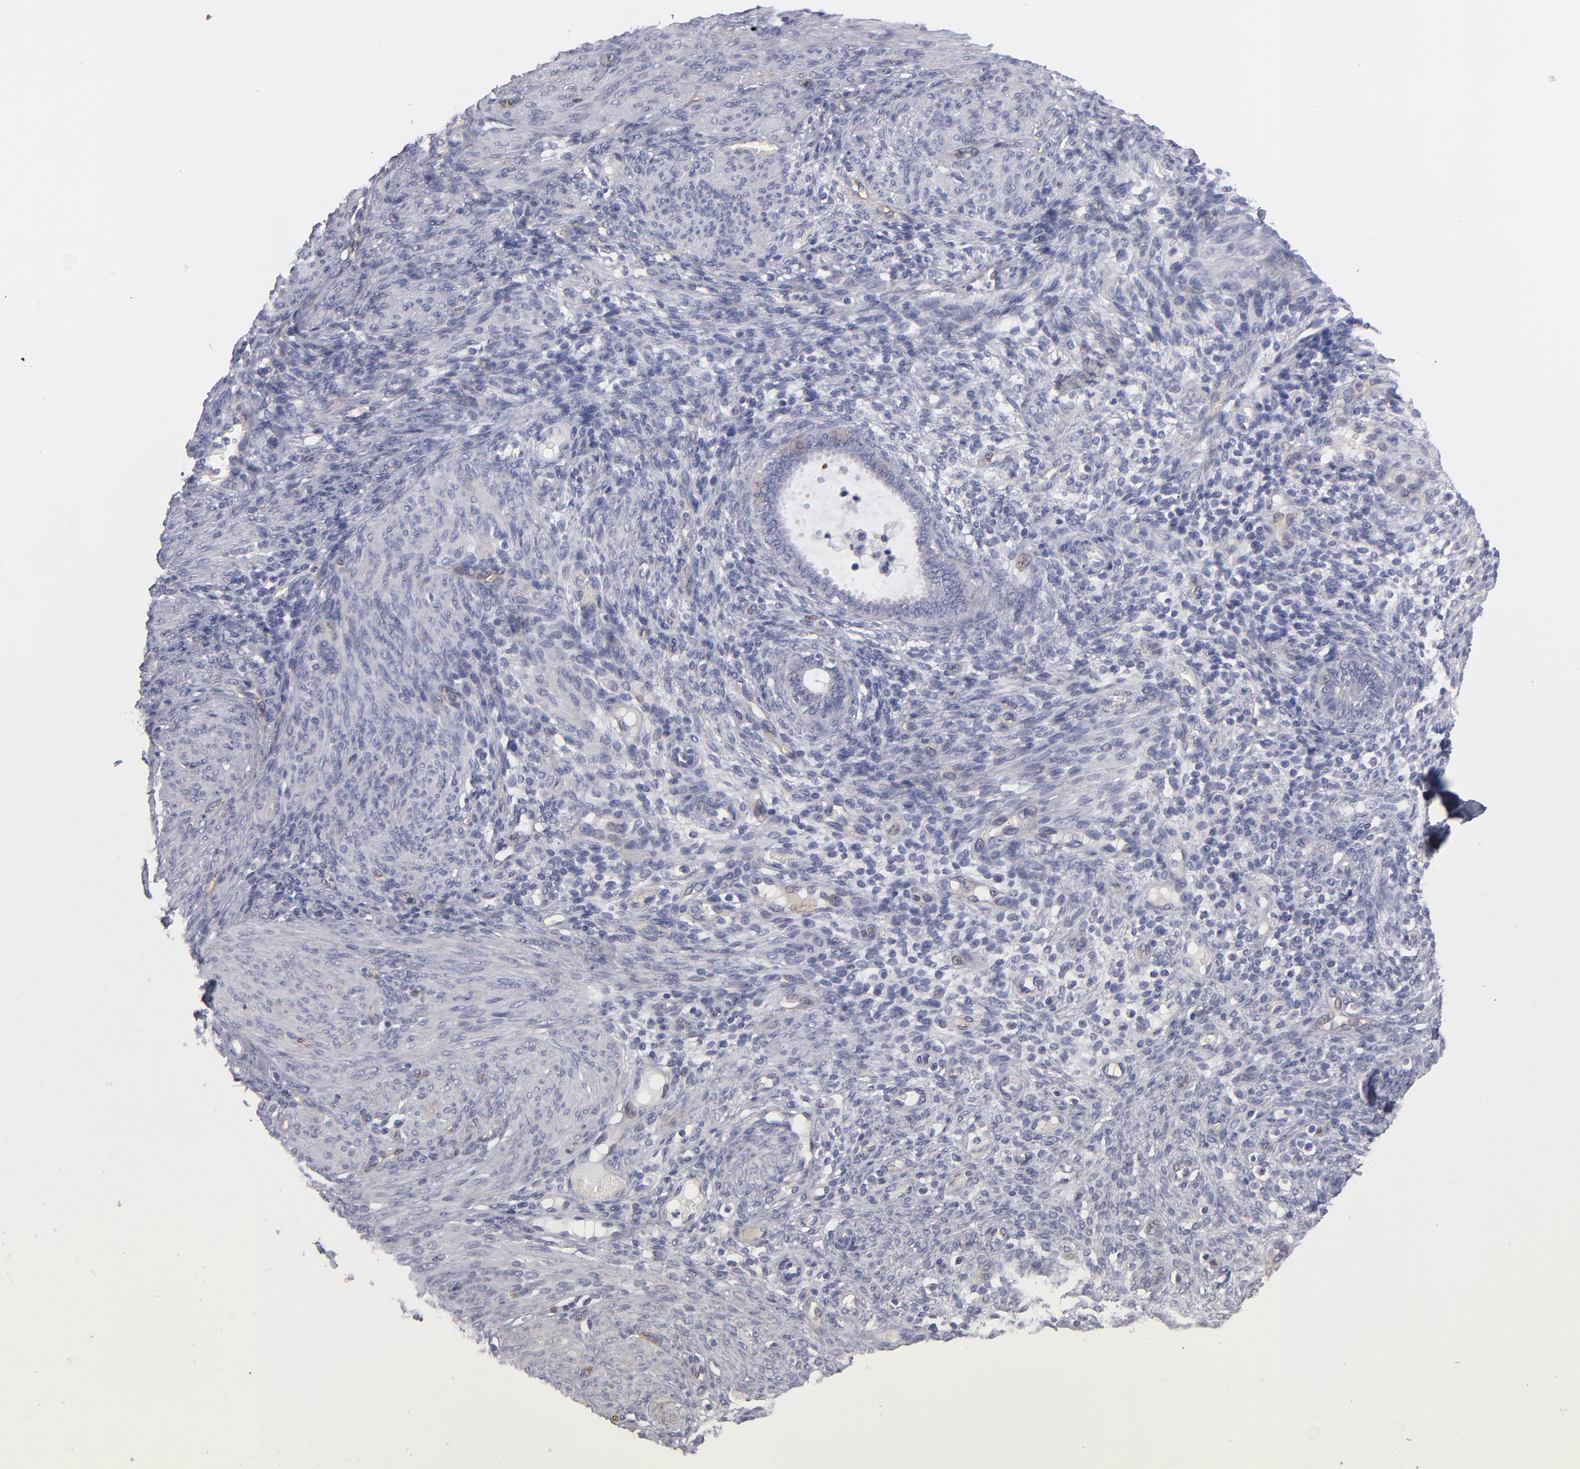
{"staining": {"intensity": "negative", "quantity": "none", "location": "none"}, "tissue": "endometrium", "cell_type": "Cells in endometrial stroma", "image_type": "normal", "snomed": [{"axis": "morphology", "description": "Normal tissue, NOS"}, {"axis": "topography", "description": "Endometrium"}], "caption": "Immunohistochemistry (IHC) of normal endometrium shows no staining in cells in endometrial stroma.", "gene": "PLVAP", "patient": {"sex": "female", "age": 72}}